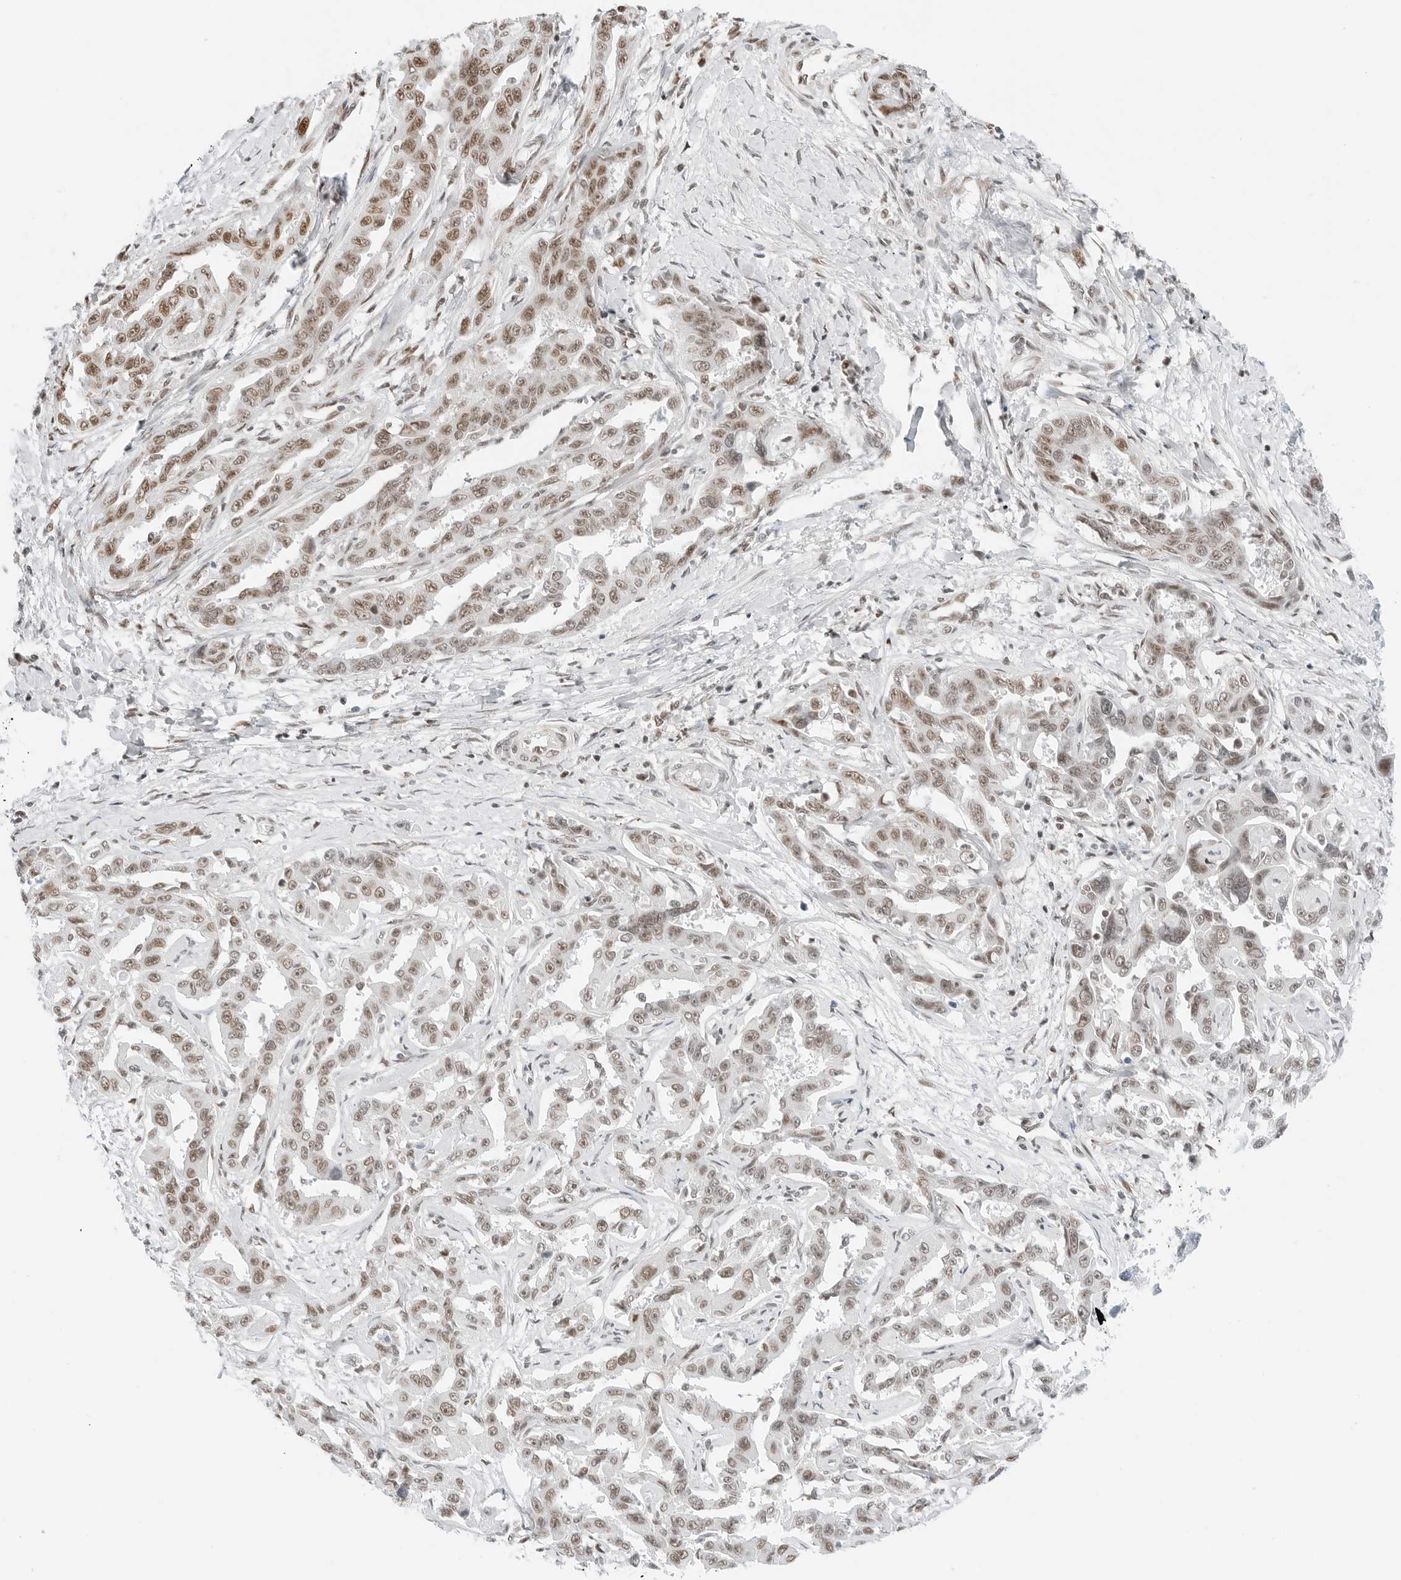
{"staining": {"intensity": "moderate", "quantity": ">75%", "location": "nuclear"}, "tissue": "liver cancer", "cell_type": "Tumor cells", "image_type": "cancer", "snomed": [{"axis": "morphology", "description": "Cholangiocarcinoma"}, {"axis": "topography", "description": "Liver"}], "caption": "There is medium levels of moderate nuclear positivity in tumor cells of liver cholangiocarcinoma, as demonstrated by immunohistochemical staining (brown color).", "gene": "CRTC2", "patient": {"sex": "male", "age": 59}}